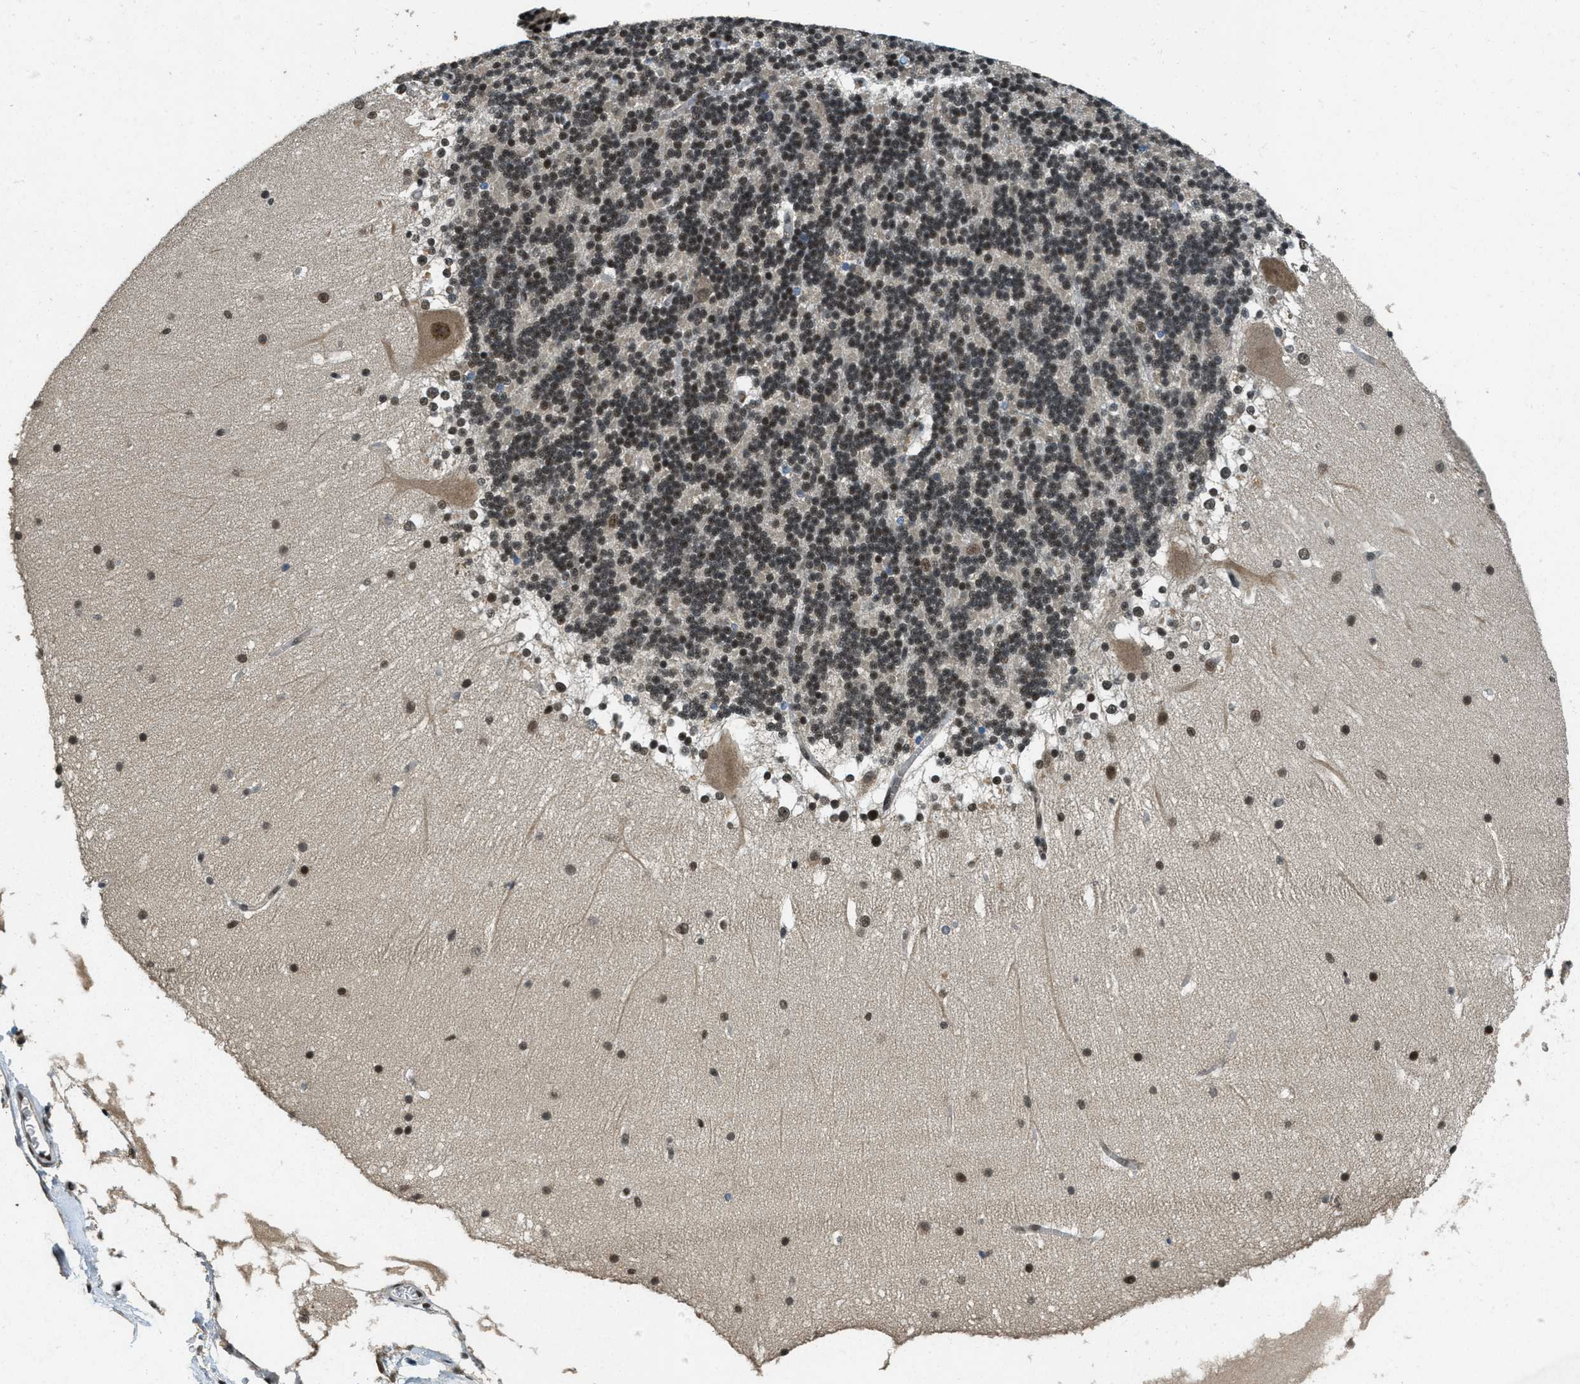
{"staining": {"intensity": "moderate", "quantity": "25%-75%", "location": "nuclear"}, "tissue": "cerebellum", "cell_type": "Cells in granular layer", "image_type": "normal", "snomed": [{"axis": "morphology", "description": "Normal tissue, NOS"}, {"axis": "topography", "description": "Cerebellum"}], "caption": "Approximately 25%-75% of cells in granular layer in normal cerebellum show moderate nuclear protein staining as visualized by brown immunohistochemical staining.", "gene": "ZNF148", "patient": {"sex": "female", "age": 19}}